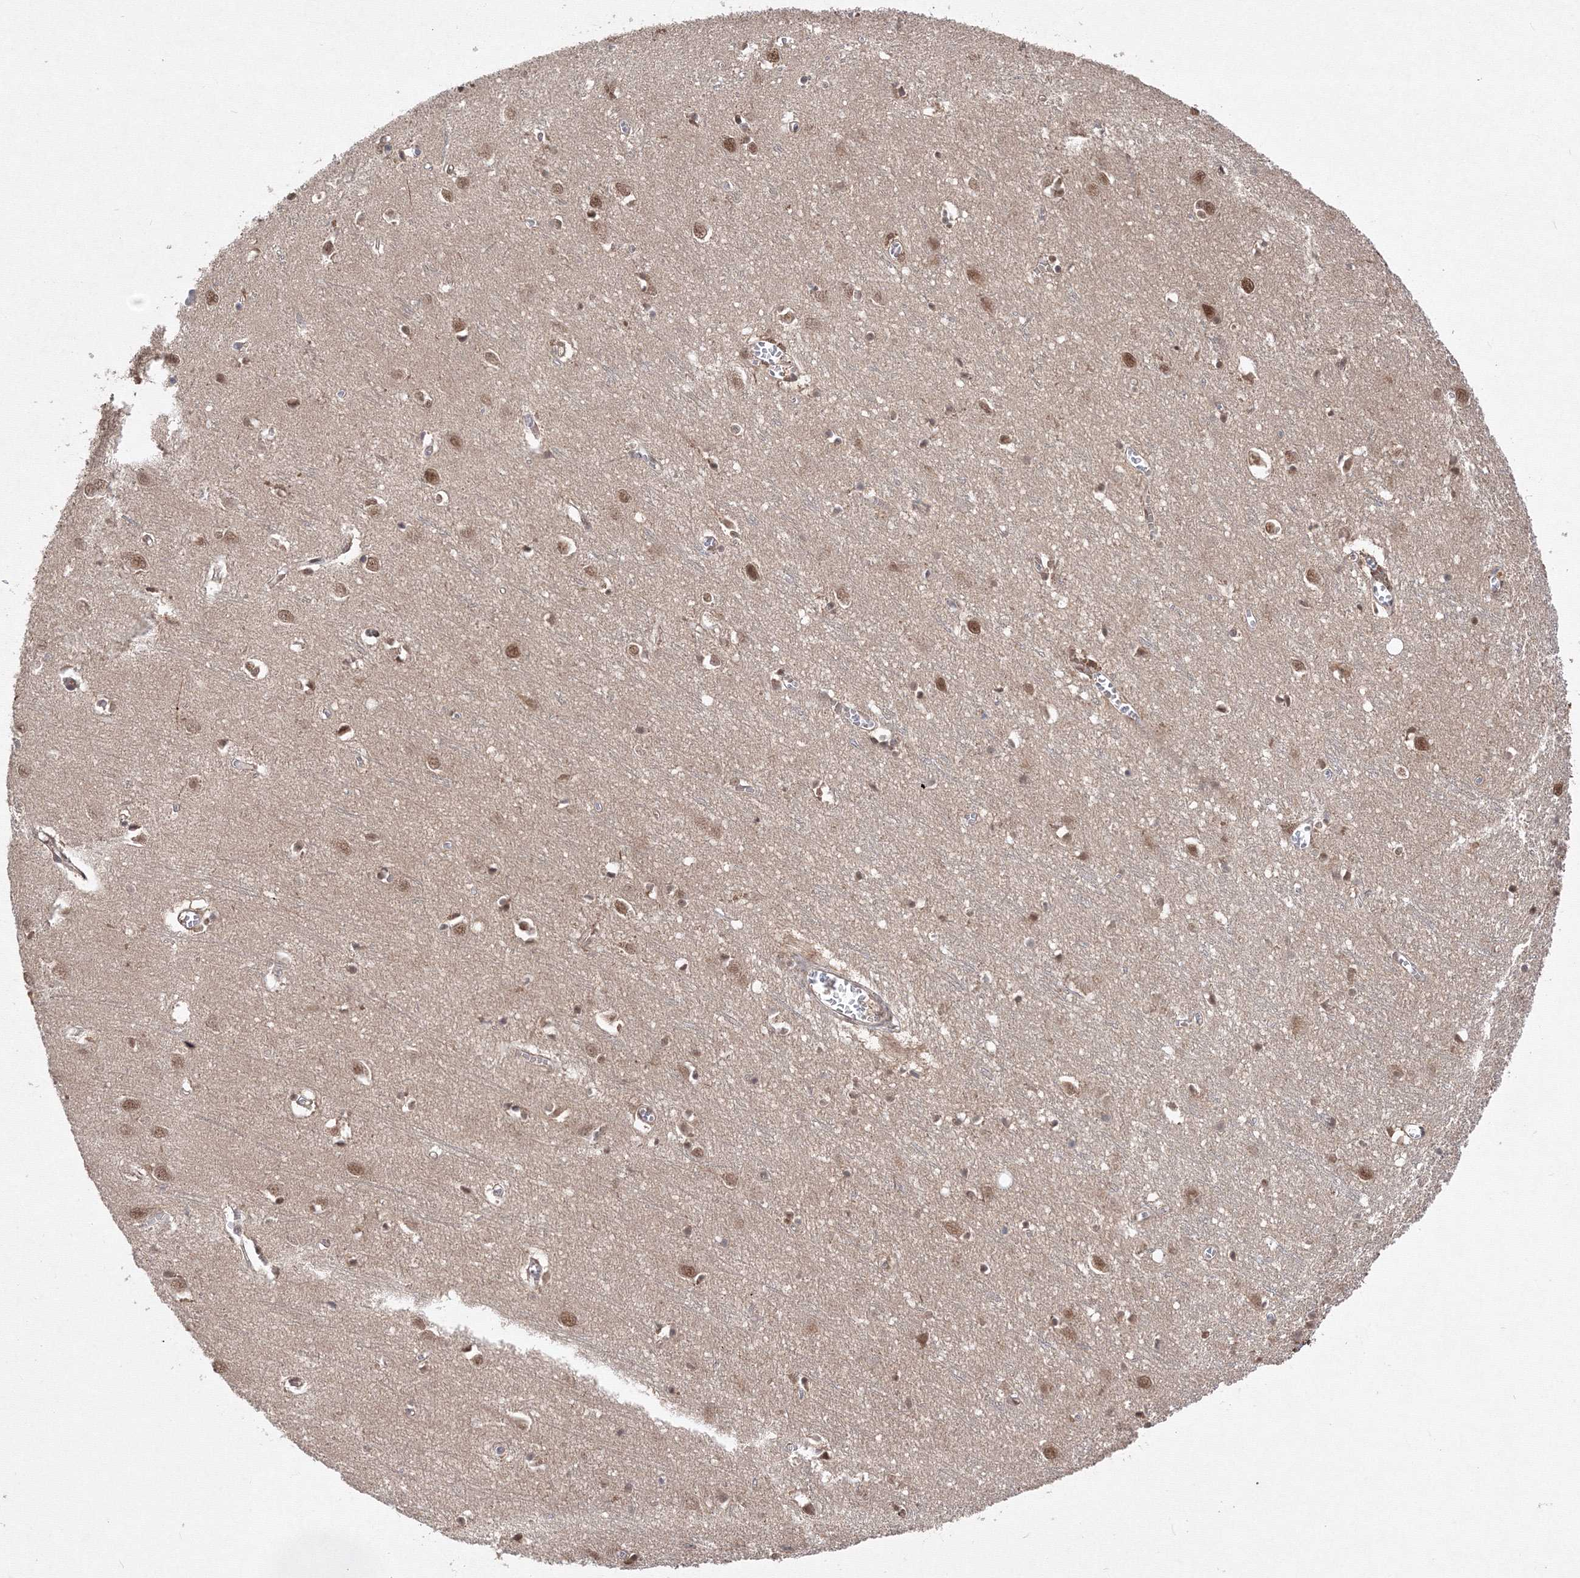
{"staining": {"intensity": "weak", "quantity": "25%-75%", "location": "cytoplasmic/membranous,nuclear"}, "tissue": "cerebral cortex", "cell_type": "Endothelial cells", "image_type": "normal", "snomed": [{"axis": "morphology", "description": "Normal tissue, NOS"}, {"axis": "topography", "description": "Cerebral cortex"}], "caption": "Protein expression analysis of benign cerebral cortex shows weak cytoplasmic/membranous,nuclear staining in about 25%-75% of endothelial cells. Nuclei are stained in blue.", "gene": "COPS4", "patient": {"sex": "female", "age": 64}}